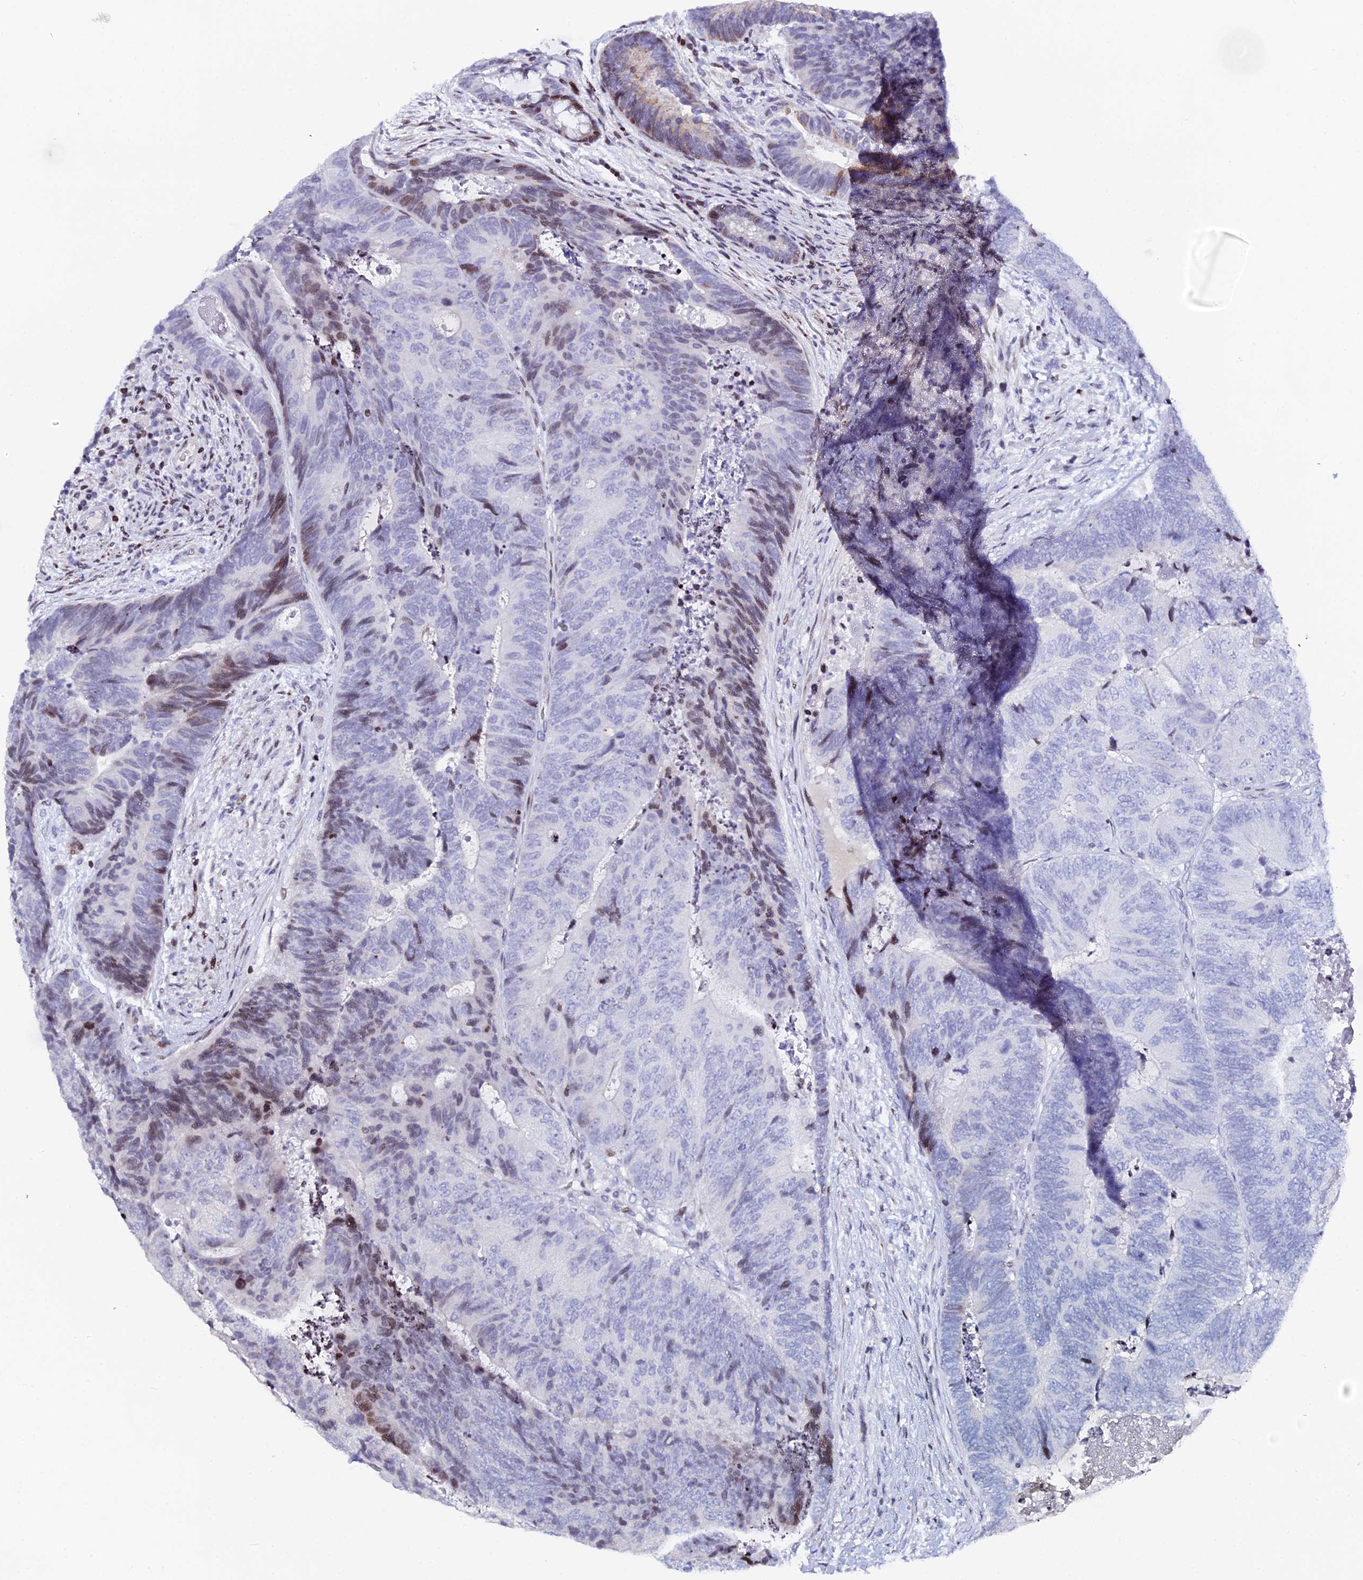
{"staining": {"intensity": "moderate", "quantity": "<25%", "location": "nuclear"}, "tissue": "colorectal cancer", "cell_type": "Tumor cells", "image_type": "cancer", "snomed": [{"axis": "morphology", "description": "Adenocarcinoma, NOS"}, {"axis": "topography", "description": "Colon"}], "caption": "Colorectal cancer (adenocarcinoma) stained with immunohistochemistry (IHC) reveals moderate nuclear positivity in about <25% of tumor cells.", "gene": "MYNN", "patient": {"sex": "female", "age": 67}}